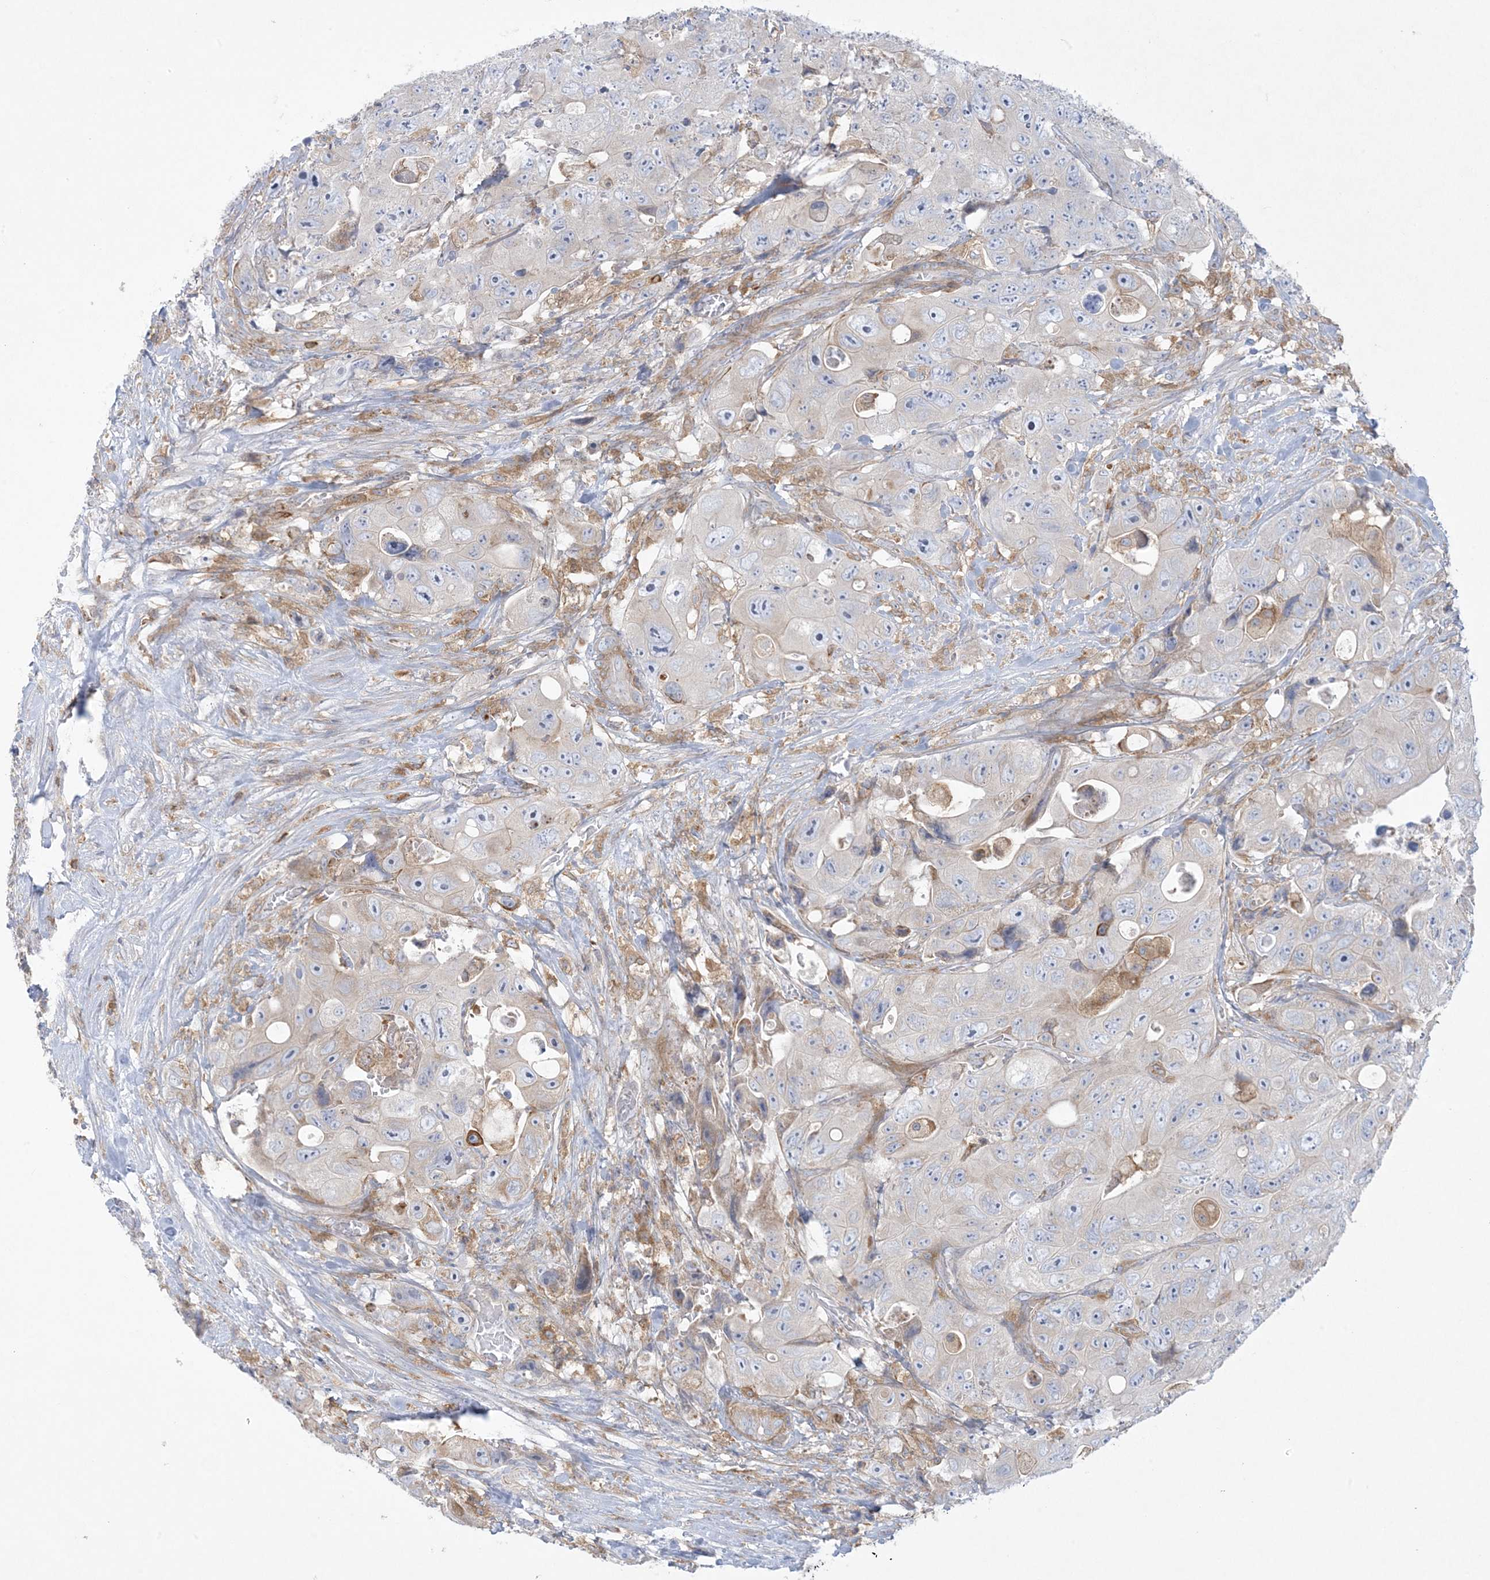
{"staining": {"intensity": "negative", "quantity": "none", "location": "none"}, "tissue": "colorectal cancer", "cell_type": "Tumor cells", "image_type": "cancer", "snomed": [{"axis": "morphology", "description": "Adenocarcinoma, NOS"}, {"axis": "topography", "description": "Colon"}], "caption": "This is an immunohistochemistry (IHC) histopathology image of human colorectal cancer. There is no staining in tumor cells.", "gene": "ARHGAP30", "patient": {"sex": "female", "age": 46}}